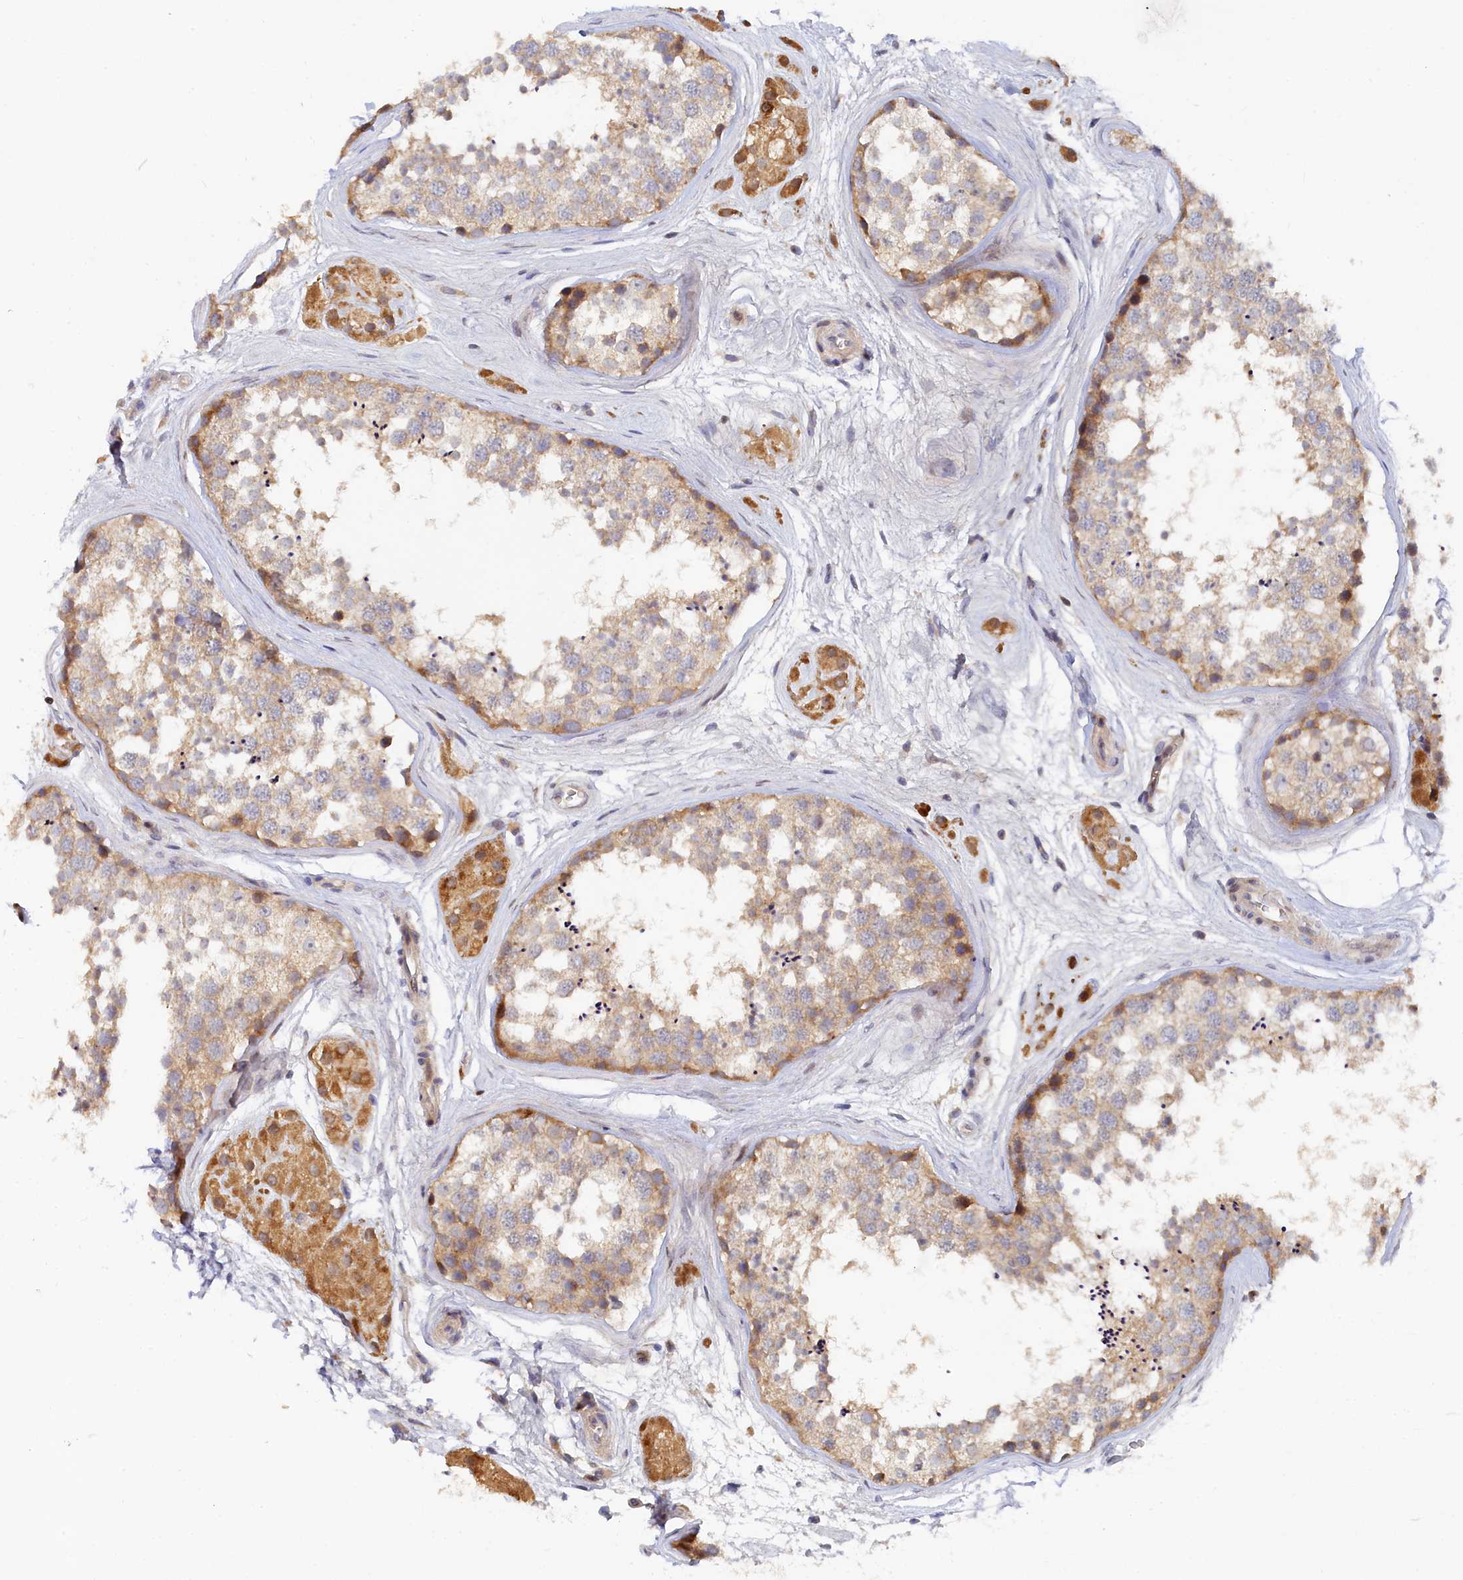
{"staining": {"intensity": "moderate", "quantity": "<25%", "location": "cytoplasmic/membranous"}, "tissue": "testis", "cell_type": "Cells in seminiferous ducts", "image_type": "normal", "snomed": [{"axis": "morphology", "description": "Normal tissue, NOS"}, {"axis": "topography", "description": "Testis"}], "caption": "Immunohistochemical staining of unremarkable human testis displays low levels of moderate cytoplasmic/membranous expression in approximately <25% of cells in seminiferous ducts.", "gene": "SPATA5L1", "patient": {"sex": "male", "age": 56}}